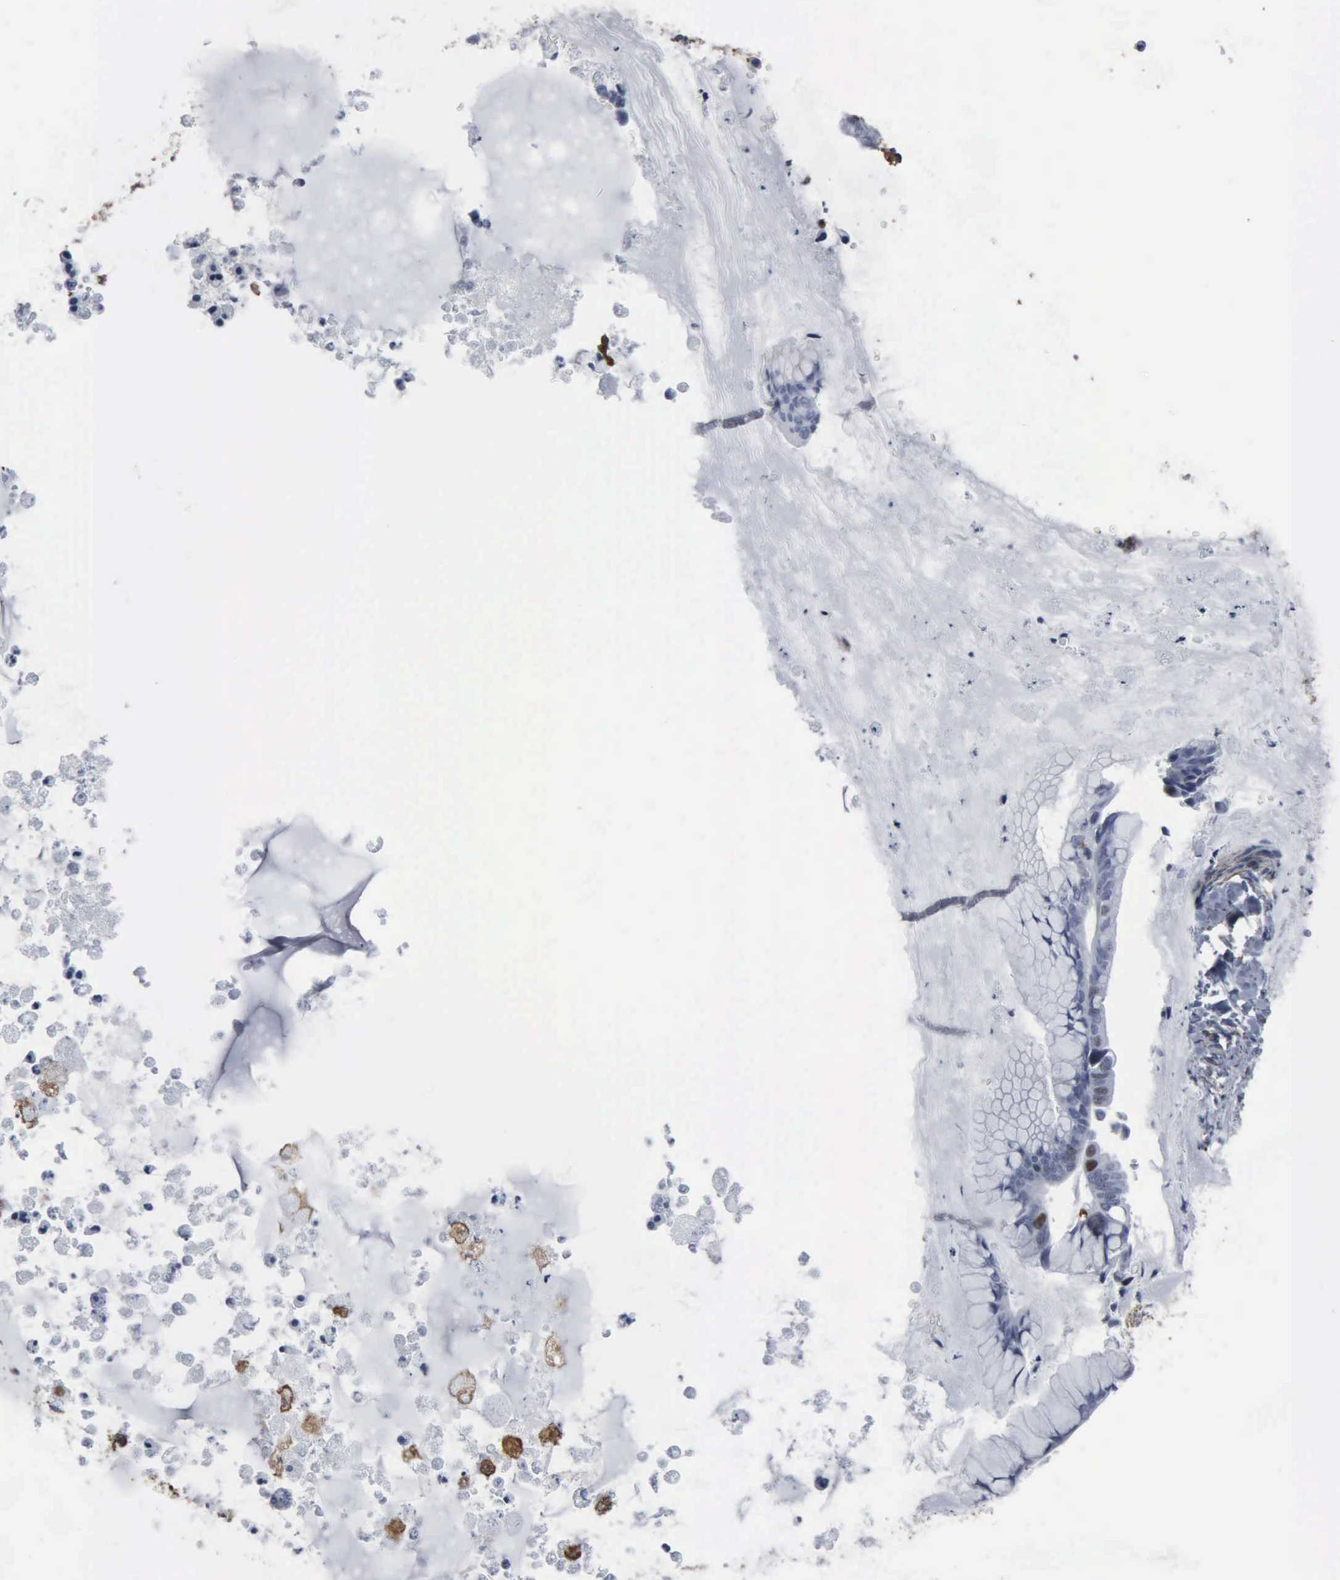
{"staining": {"intensity": "weak", "quantity": "<25%", "location": "nuclear"}, "tissue": "ovarian cancer", "cell_type": "Tumor cells", "image_type": "cancer", "snomed": [{"axis": "morphology", "description": "Cystadenocarcinoma, mucinous, NOS"}, {"axis": "topography", "description": "Ovary"}], "caption": "This is an immunohistochemistry (IHC) micrograph of human ovarian cancer (mucinous cystadenocarcinoma). There is no expression in tumor cells.", "gene": "CCNE1", "patient": {"sex": "female", "age": 36}}